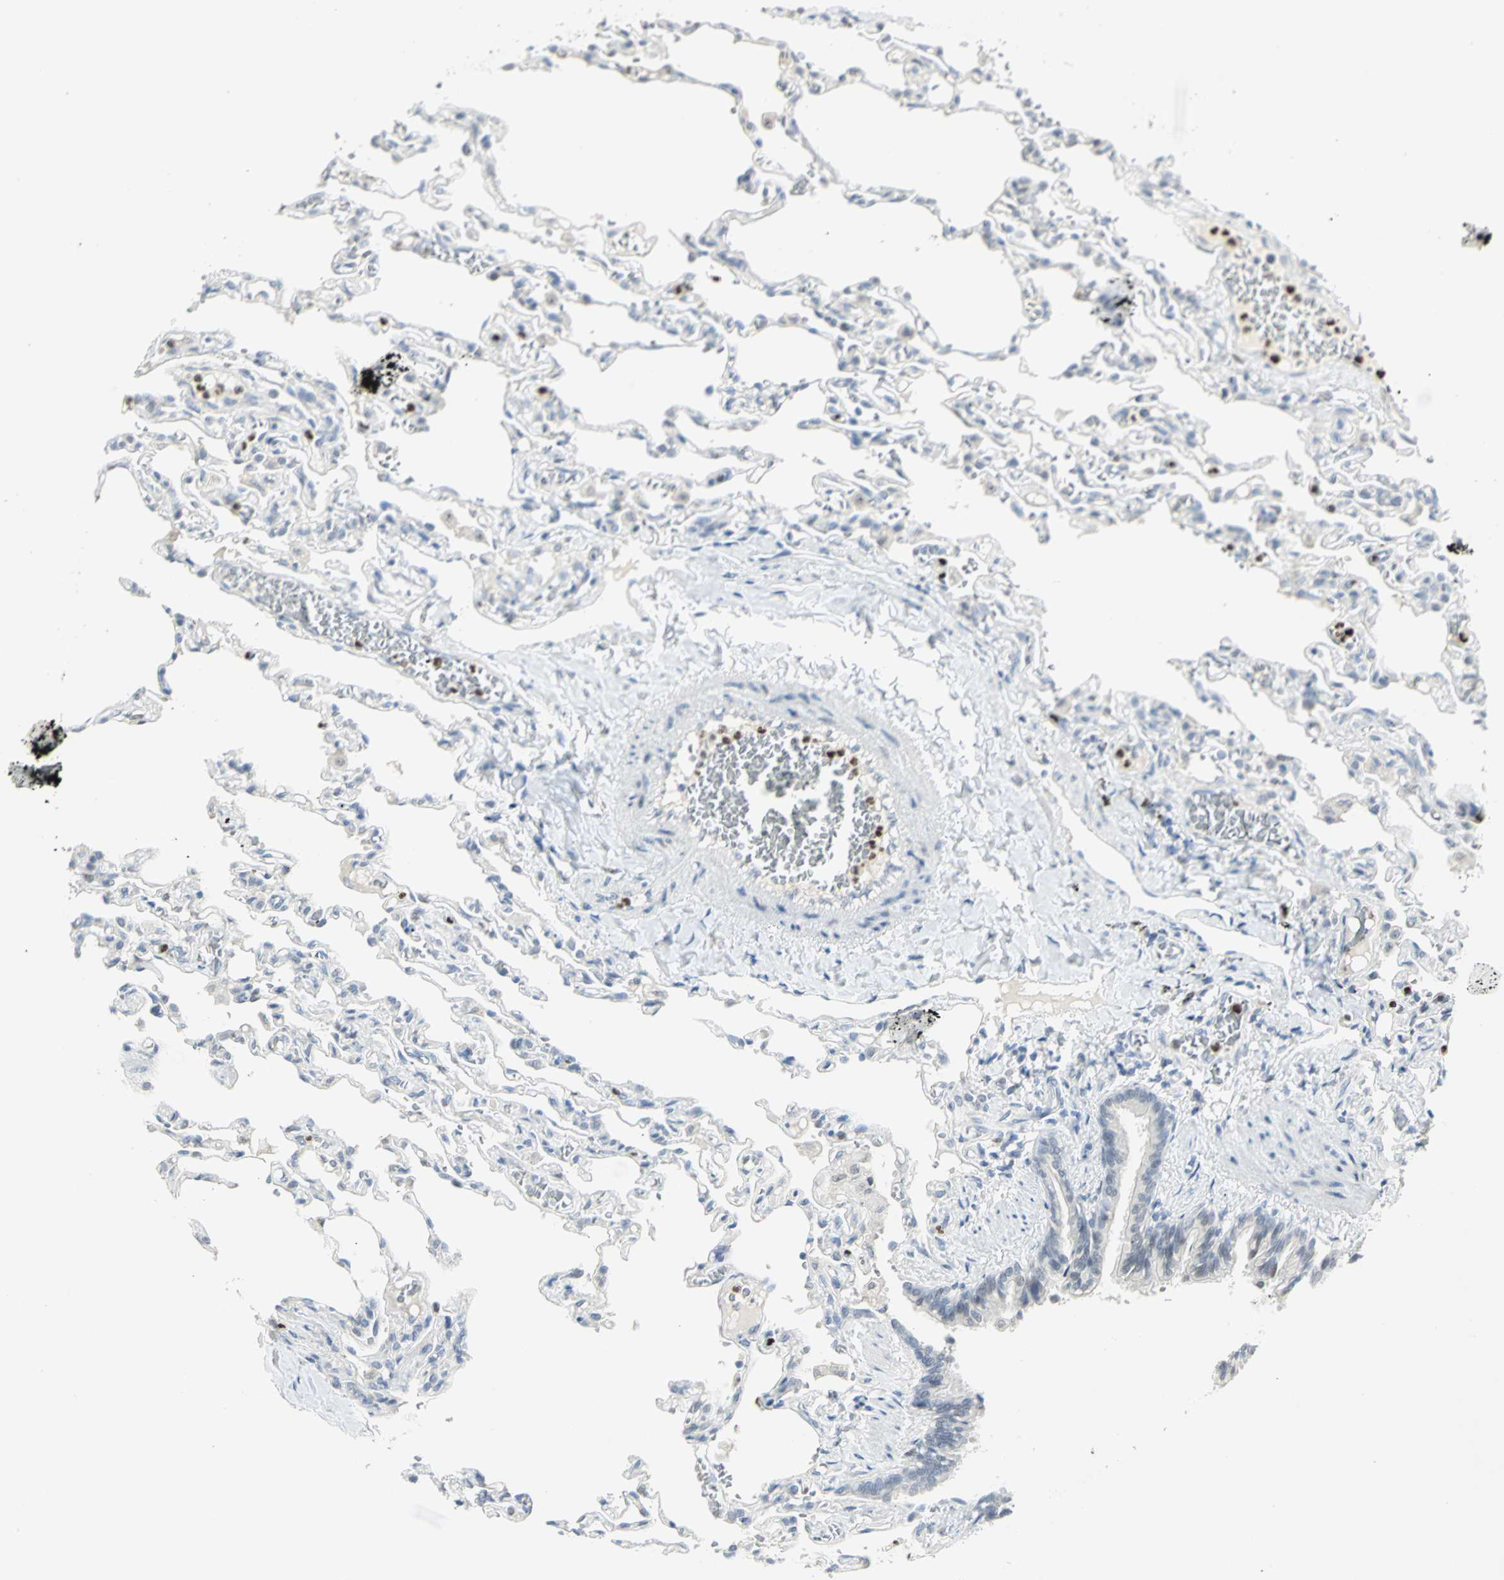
{"staining": {"intensity": "negative", "quantity": "none", "location": "none"}, "tissue": "lung", "cell_type": "Alveolar cells", "image_type": "normal", "snomed": [{"axis": "morphology", "description": "Normal tissue, NOS"}, {"axis": "topography", "description": "Lung"}], "caption": "Histopathology image shows no protein staining in alveolar cells of normal lung. Brightfield microscopy of immunohistochemistry stained with DAB (brown) and hematoxylin (blue), captured at high magnification.", "gene": "BCL6", "patient": {"sex": "male", "age": 21}}